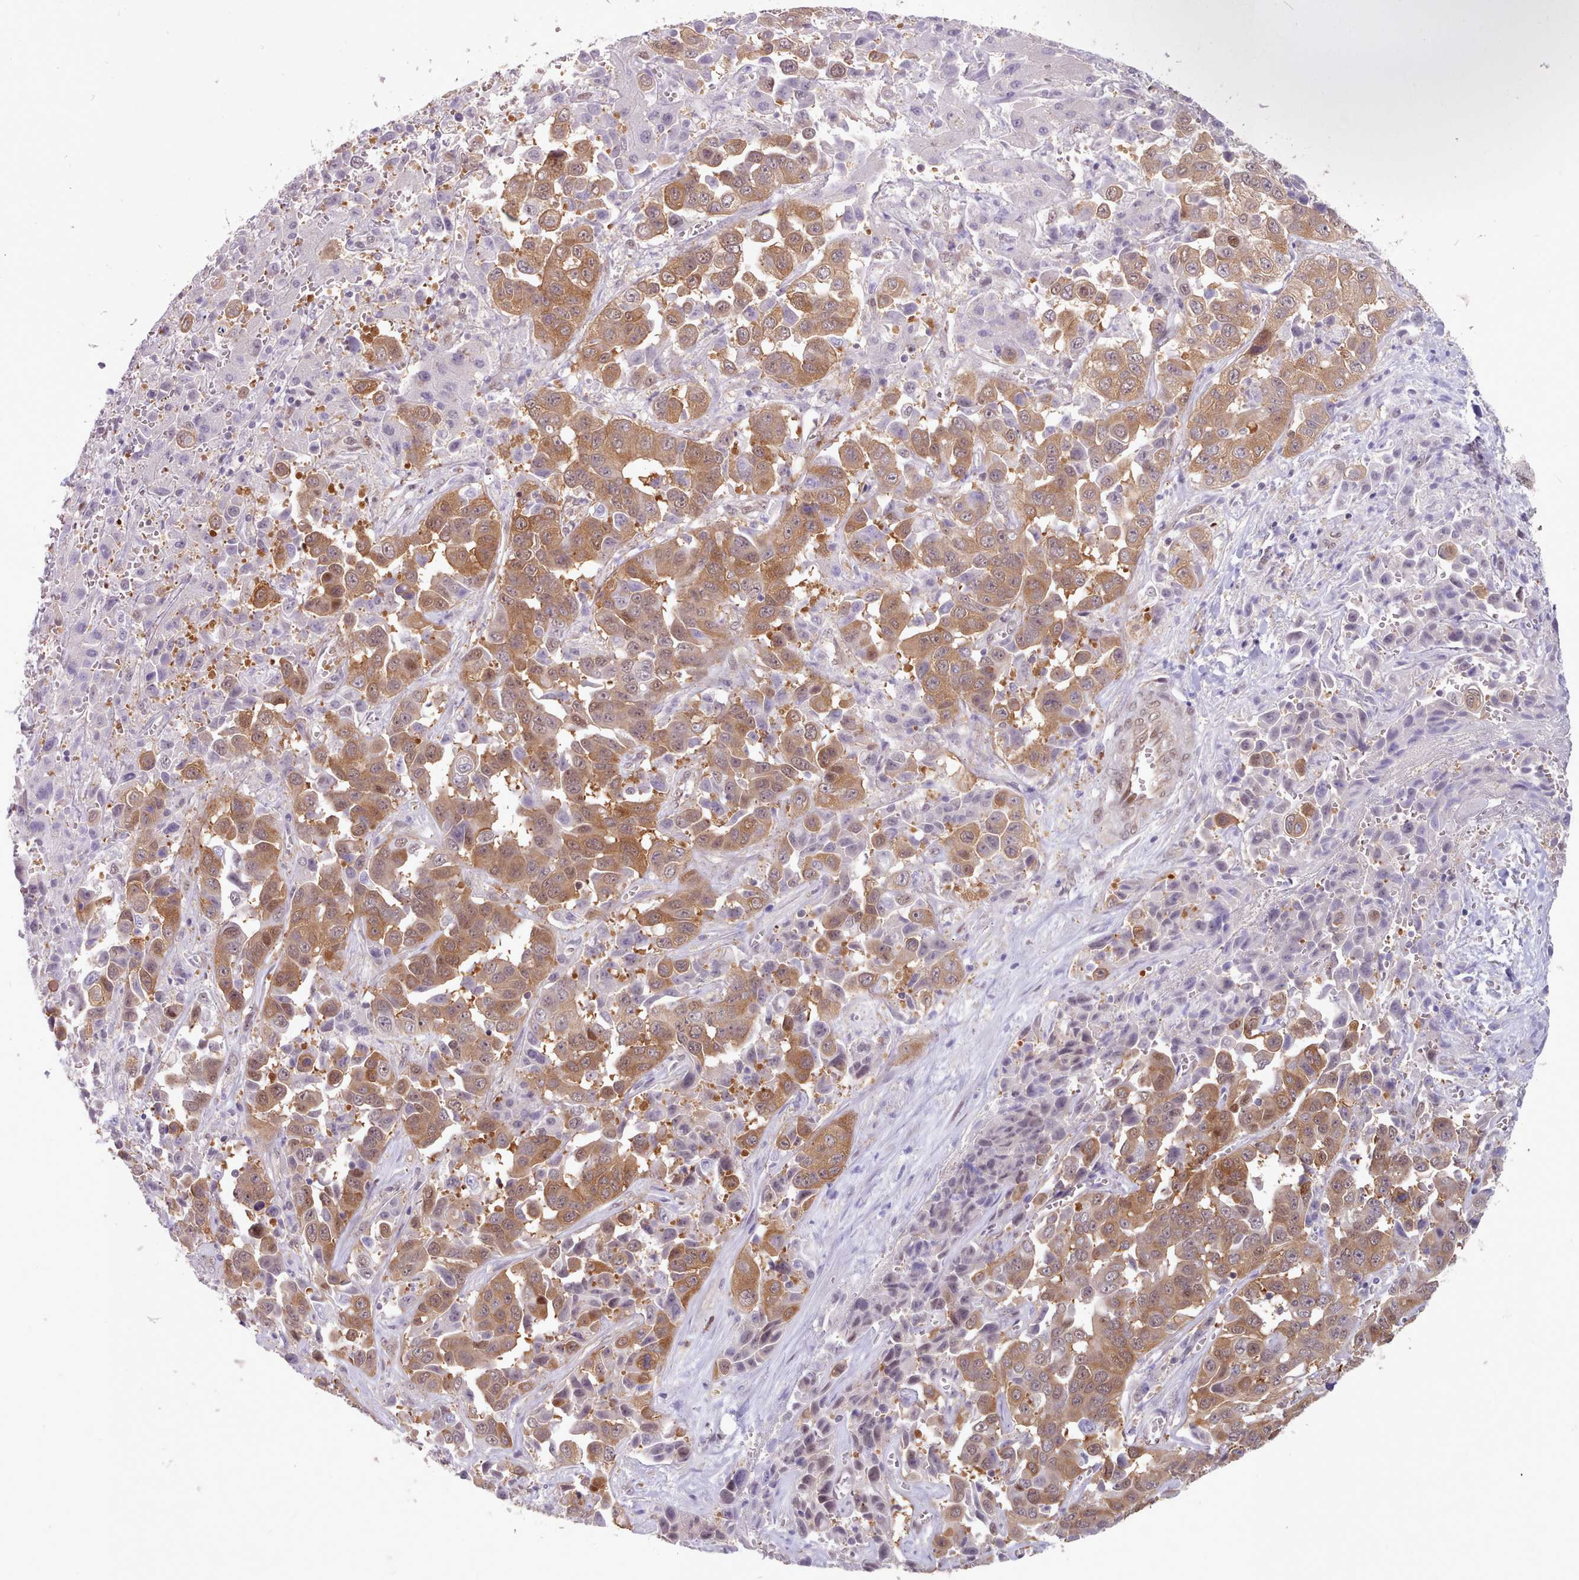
{"staining": {"intensity": "moderate", "quantity": ">75%", "location": "cytoplasmic/membranous,nuclear"}, "tissue": "liver cancer", "cell_type": "Tumor cells", "image_type": "cancer", "snomed": [{"axis": "morphology", "description": "Cholangiocarcinoma"}, {"axis": "topography", "description": "Liver"}], "caption": "A photomicrograph of liver cancer stained for a protein shows moderate cytoplasmic/membranous and nuclear brown staining in tumor cells.", "gene": "CES3", "patient": {"sex": "female", "age": 52}}